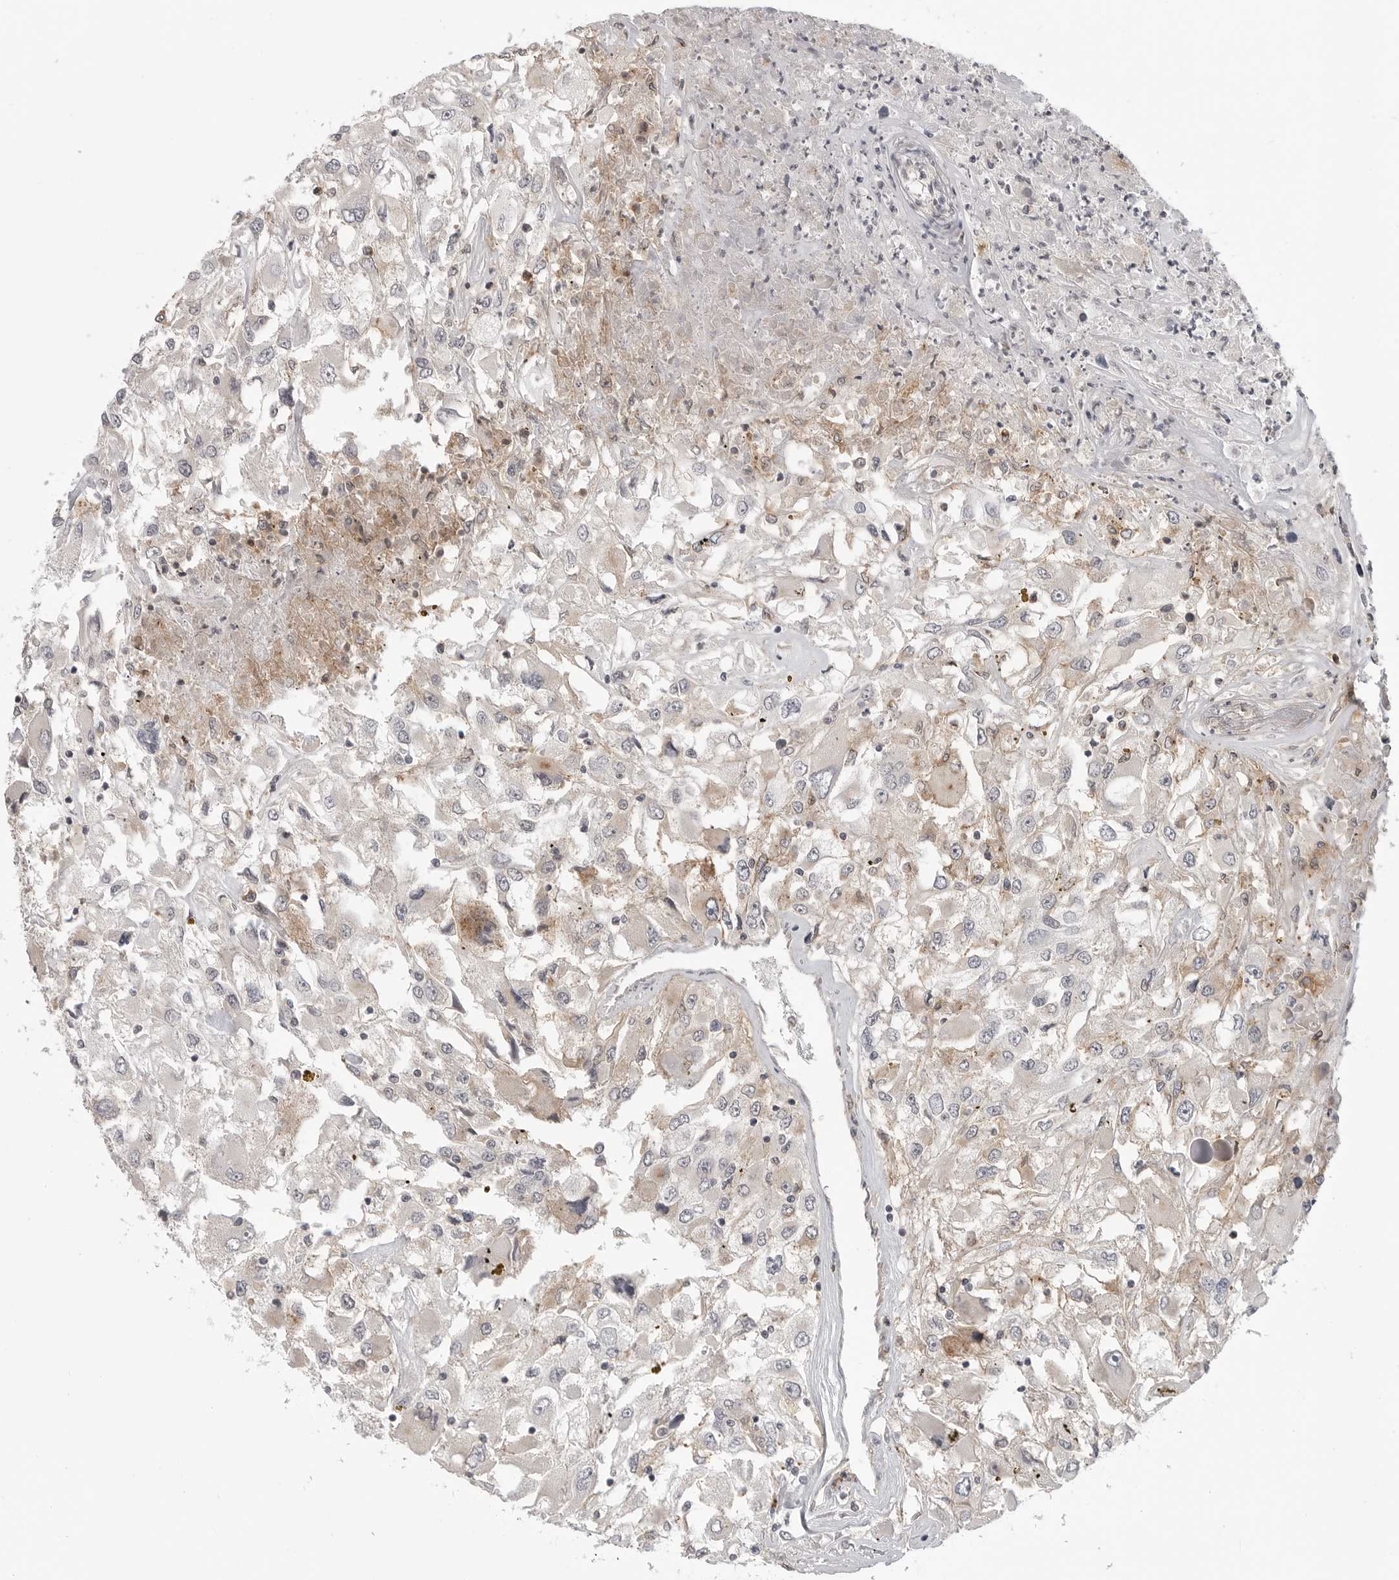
{"staining": {"intensity": "weak", "quantity": "<25%", "location": "cytoplasmic/membranous"}, "tissue": "renal cancer", "cell_type": "Tumor cells", "image_type": "cancer", "snomed": [{"axis": "morphology", "description": "Adenocarcinoma, NOS"}, {"axis": "topography", "description": "Kidney"}], "caption": "Immunohistochemistry photomicrograph of neoplastic tissue: human renal cancer stained with DAB (3,3'-diaminobenzidine) shows no significant protein positivity in tumor cells.", "gene": "IFNGR1", "patient": {"sex": "female", "age": 52}}